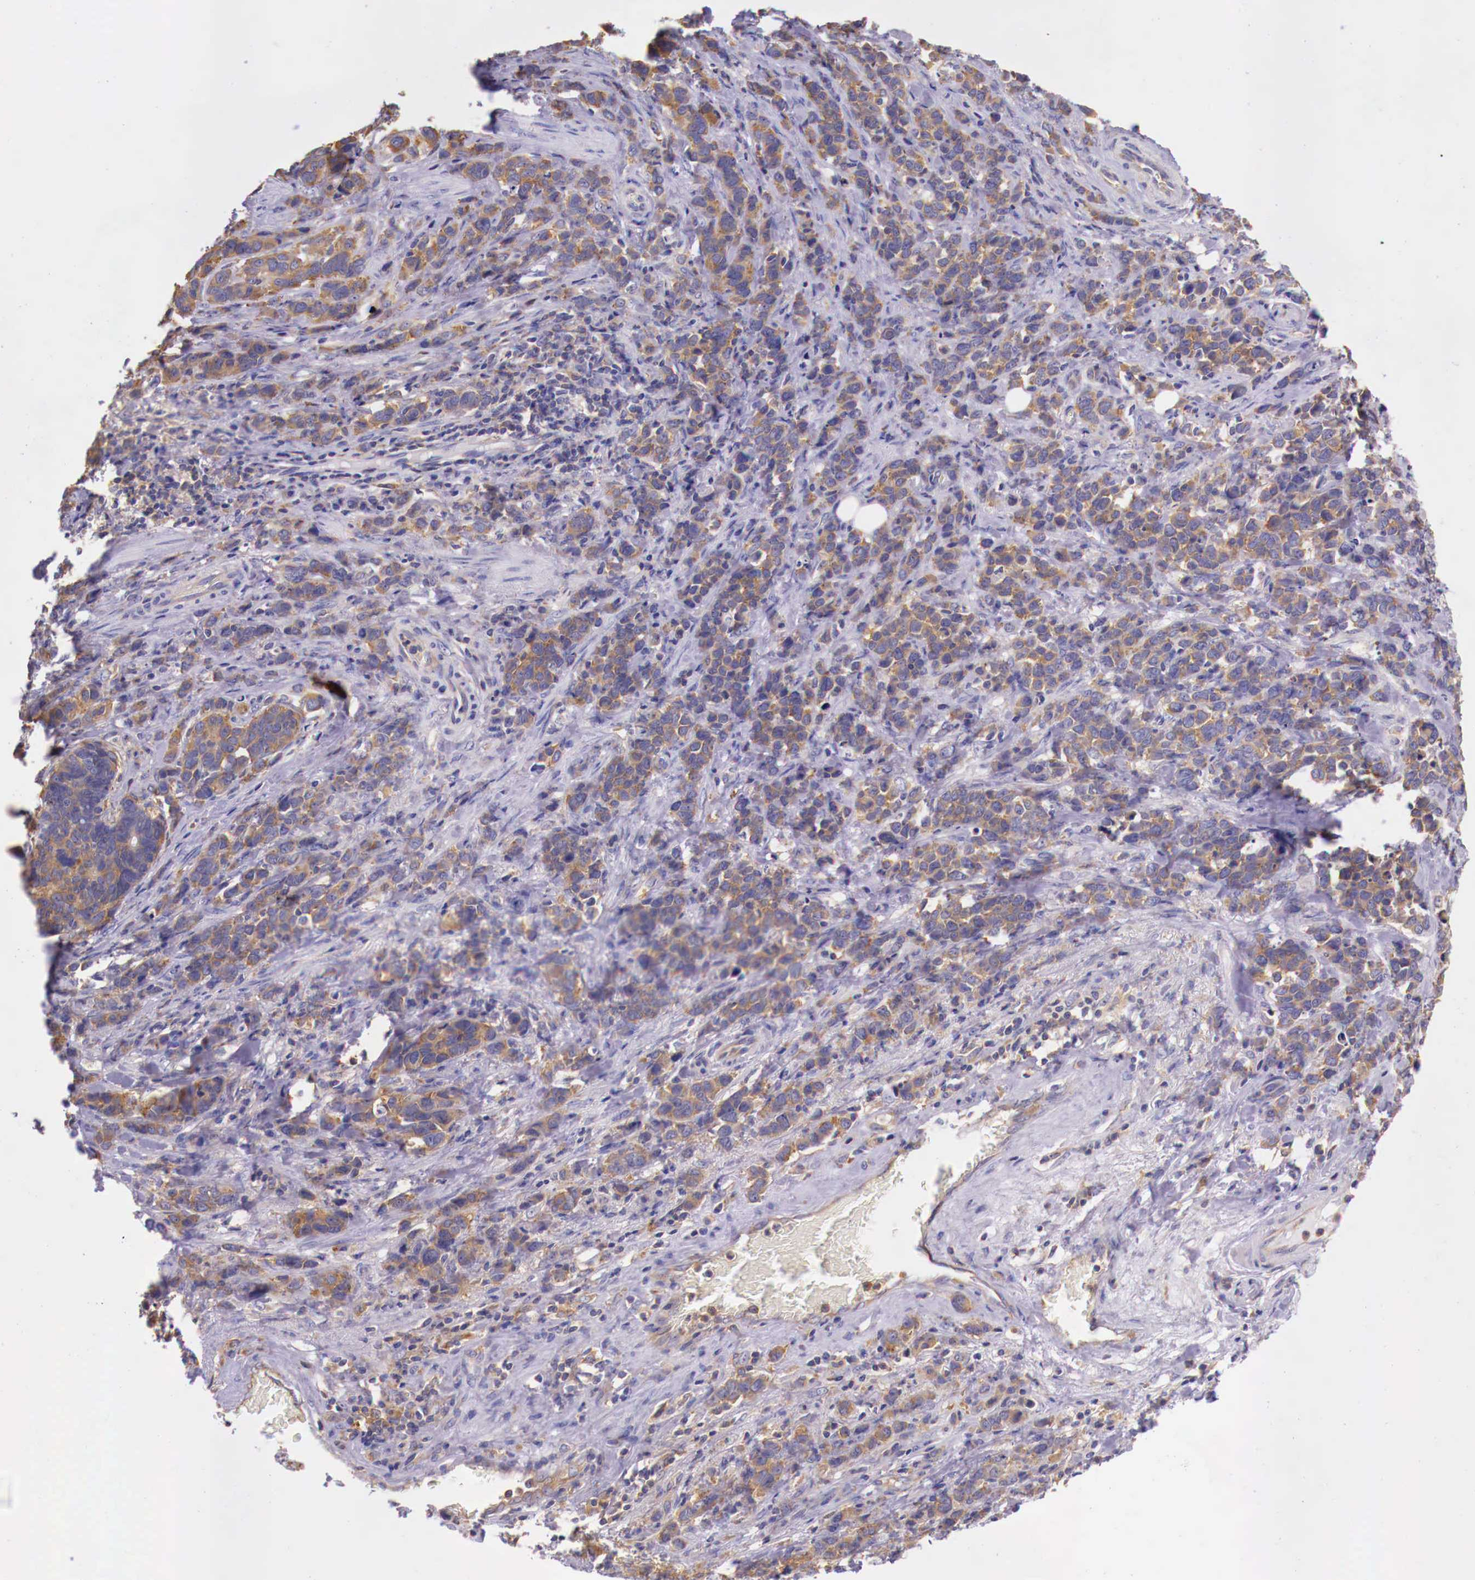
{"staining": {"intensity": "moderate", "quantity": ">75%", "location": "cytoplasmic/membranous"}, "tissue": "stomach cancer", "cell_type": "Tumor cells", "image_type": "cancer", "snomed": [{"axis": "morphology", "description": "Adenocarcinoma, NOS"}, {"axis": "topography", "description": "Stomach, upper"}], "caption": "Human stomach adenocarcinoma stained with a brown dye exhibits moderate cytoplasmic/membranous positive staining in about >75% of tumor cells.", "gene": "GRIPAP1", "patient": {"sex": "male", "age": 71}}